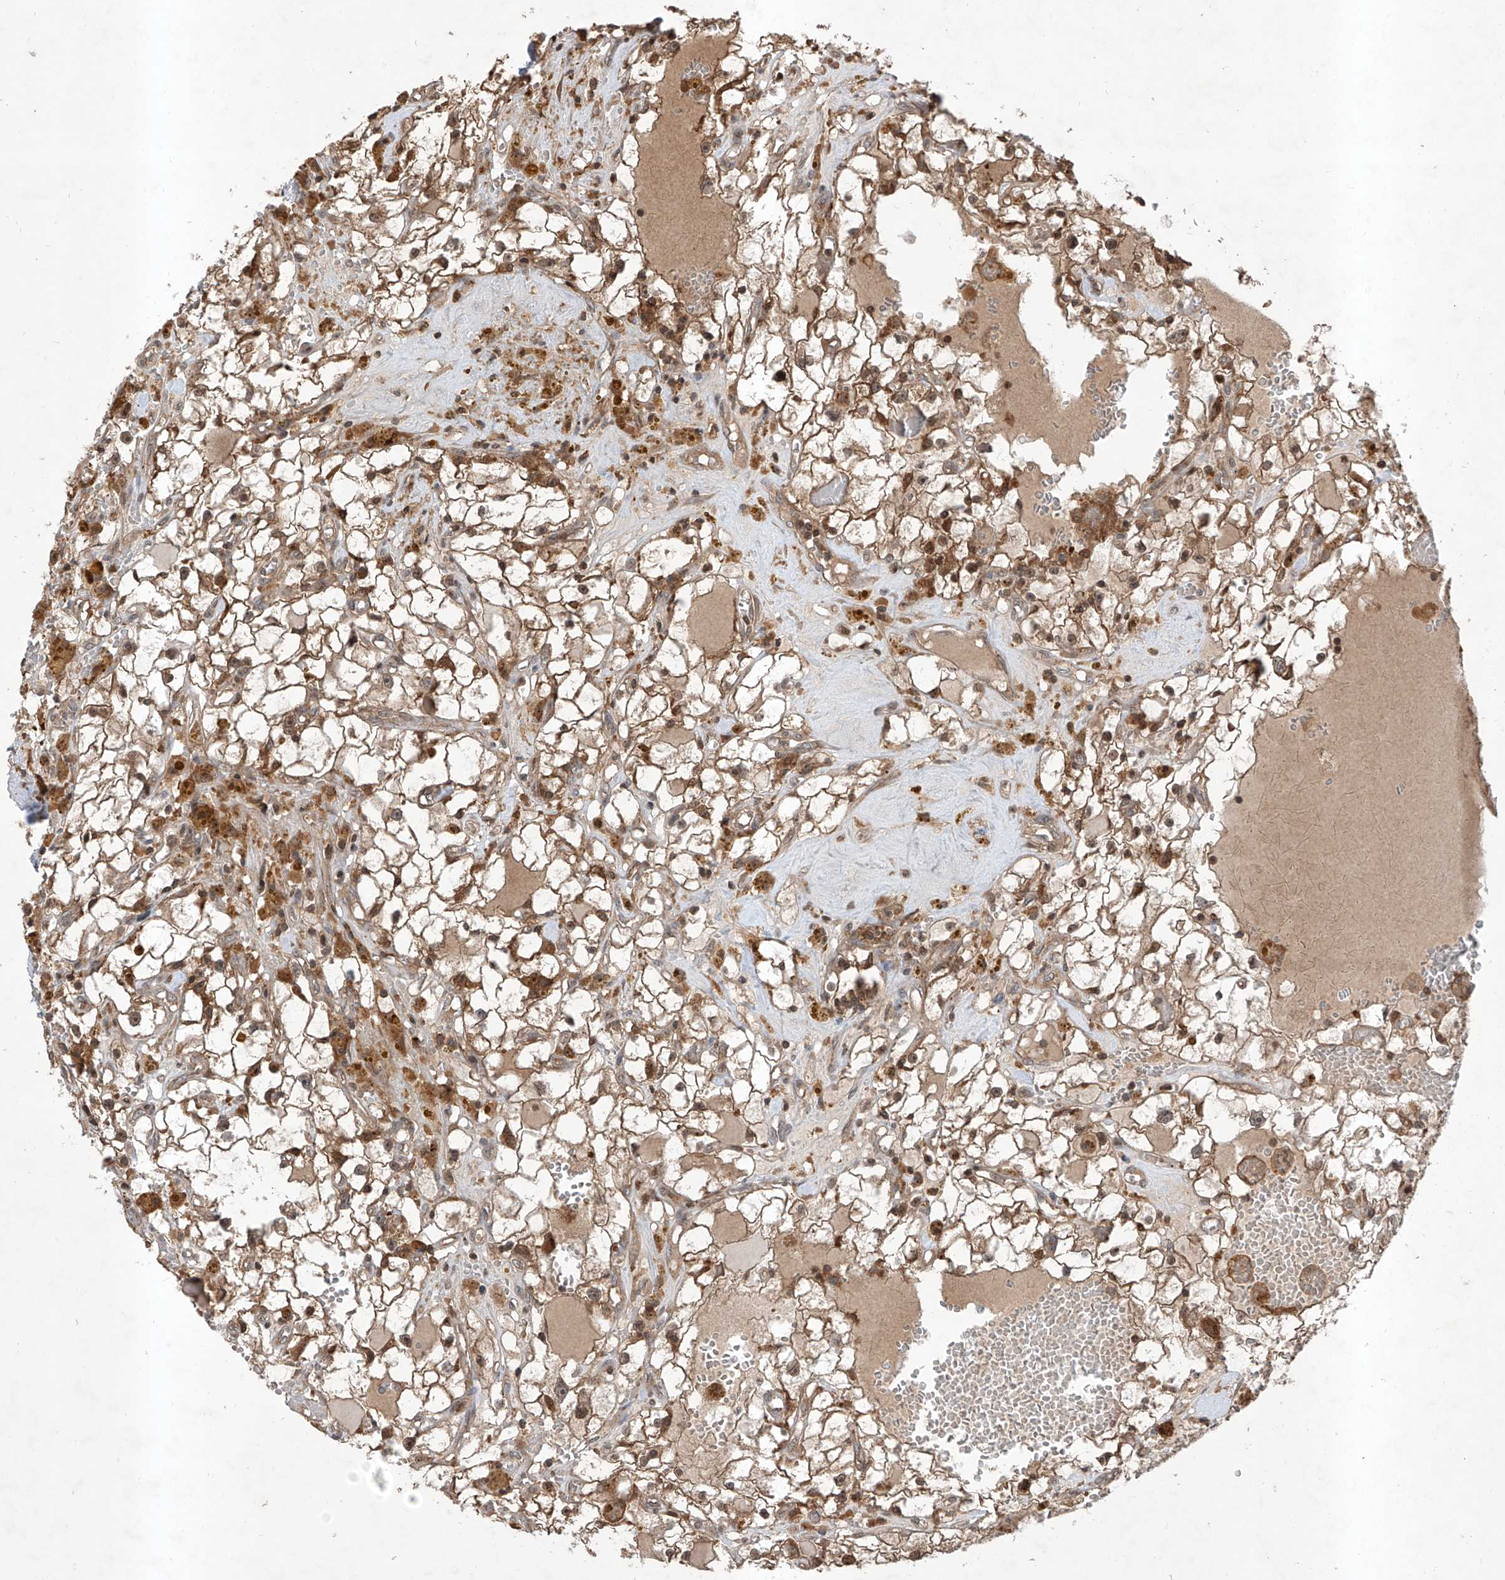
{"staining": {"intensity": "moderate", "quantity": ">75%", "location": "cytoplasmic/membranous,nuclear"}, "tissue": "renal cancer", "cell_type": "Tumor cells", "image_type": "cancer", "snomed": [{"axis": "morphology", "description": "Adenocarcinoma, NOS"}, {"axis": "topography", "description": "Kidney"}], "caption": "Renal adenocarcinoma stained with a protein marker exhibits moderate staining in tumor cells.", "gene": "HOXC8", "patient": {"sex": "male", "age": 56}}